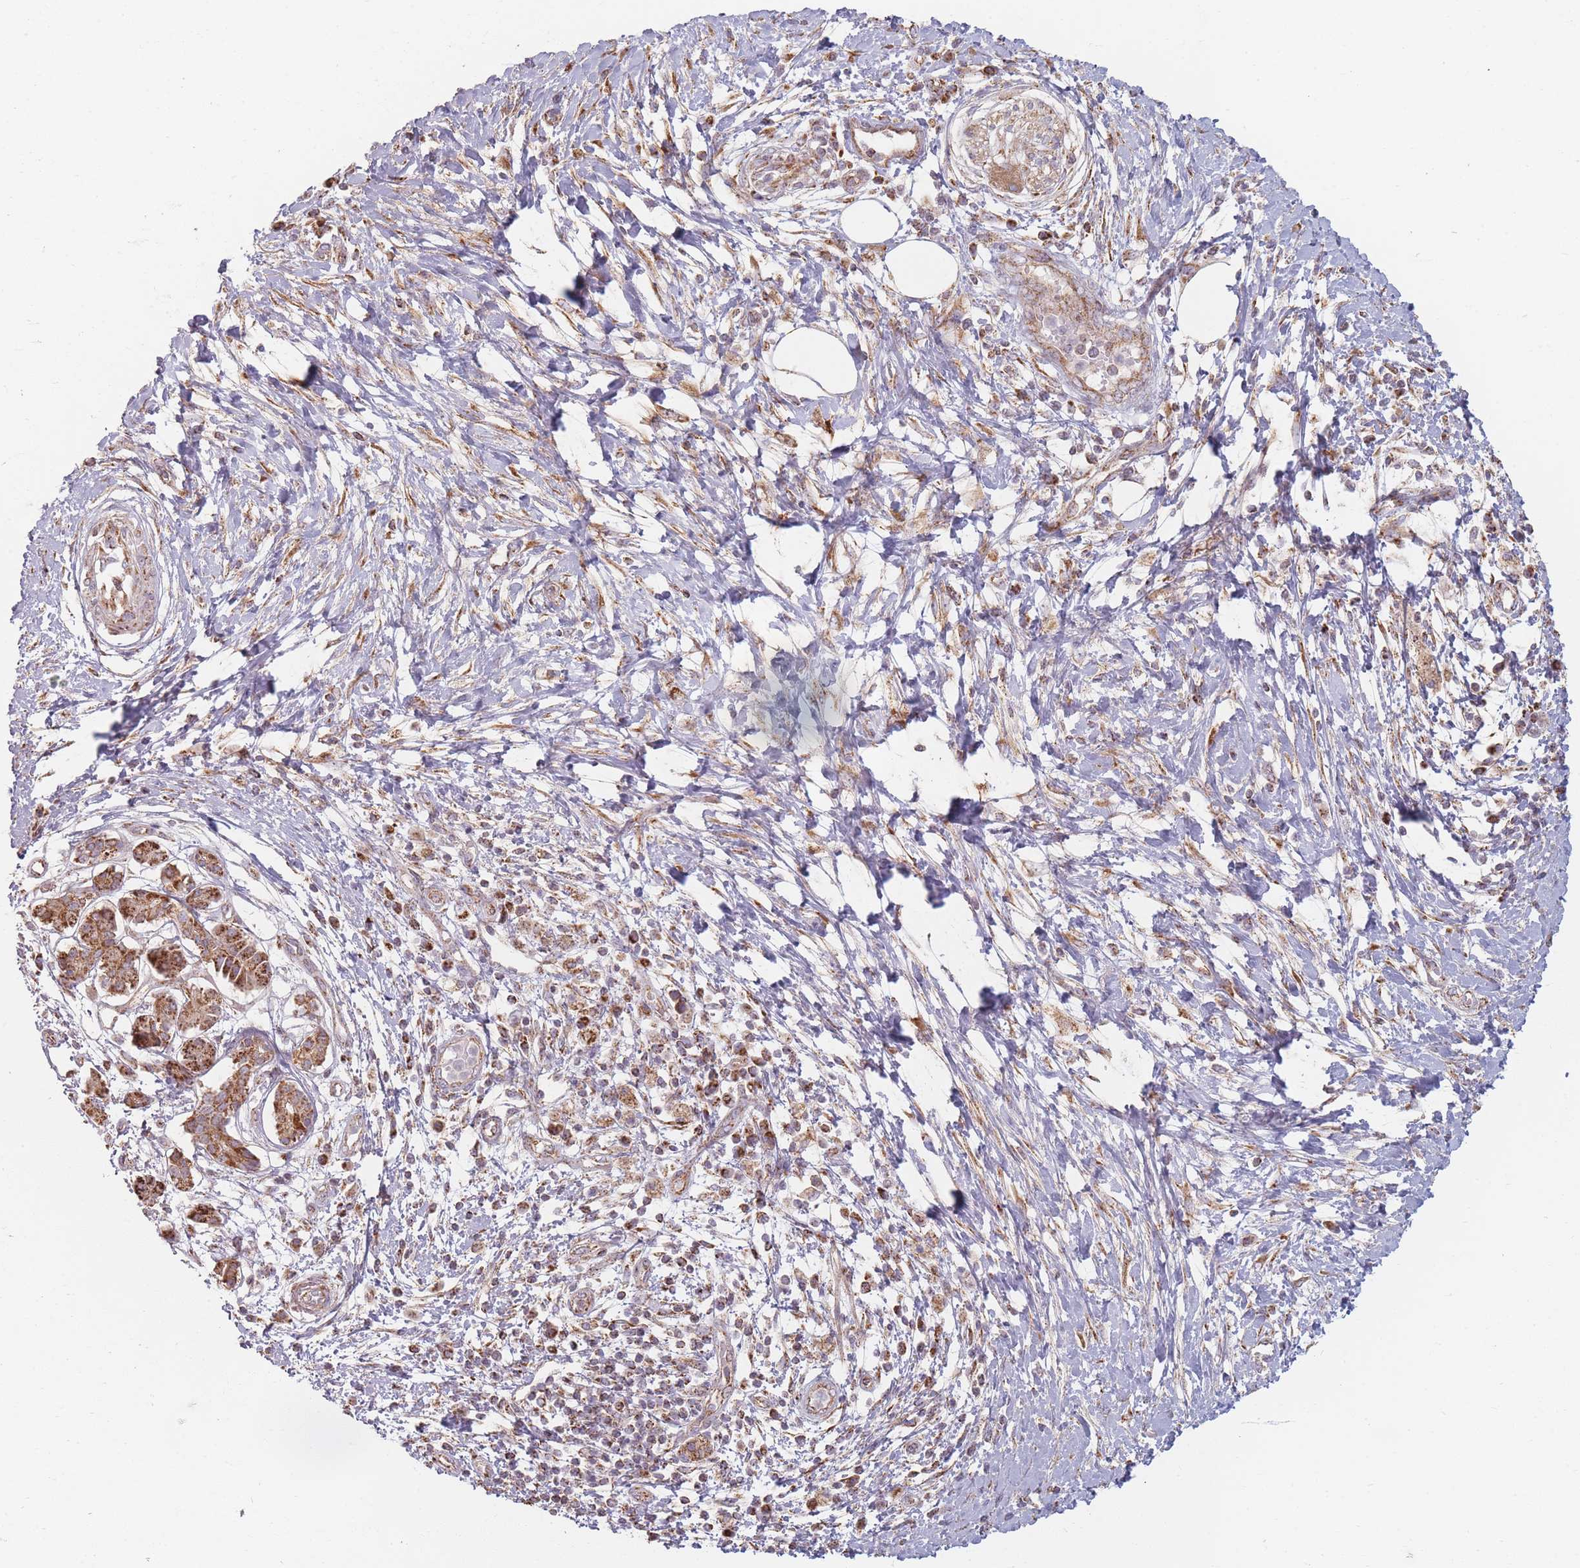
{"staining": {"intensity": "moderate", "quantity": ">75%", "location": "cytoplasmic/membranous"}, "tissue": "pancreatic cancer", "cell_type": "Tumor cells", "image_type": "cancer", "snomed": [{"axis": "morphology", "description": "Adenocarcinoma, NOS"}, {"axis": "topography", "description": "Pancreas"}], "caption": "A medium amount of moderate cytoplasmic/membranous staining is present in approximately >75% of tumor cells in adenocarcinoma (pancreatic) tissue. (DAB (3,3'-diaminobenzidine) = brown stain, brightfield microscopy at high magnification).", "gene": "ESRP2", "patient": {"sex": "male", "age": 68}}